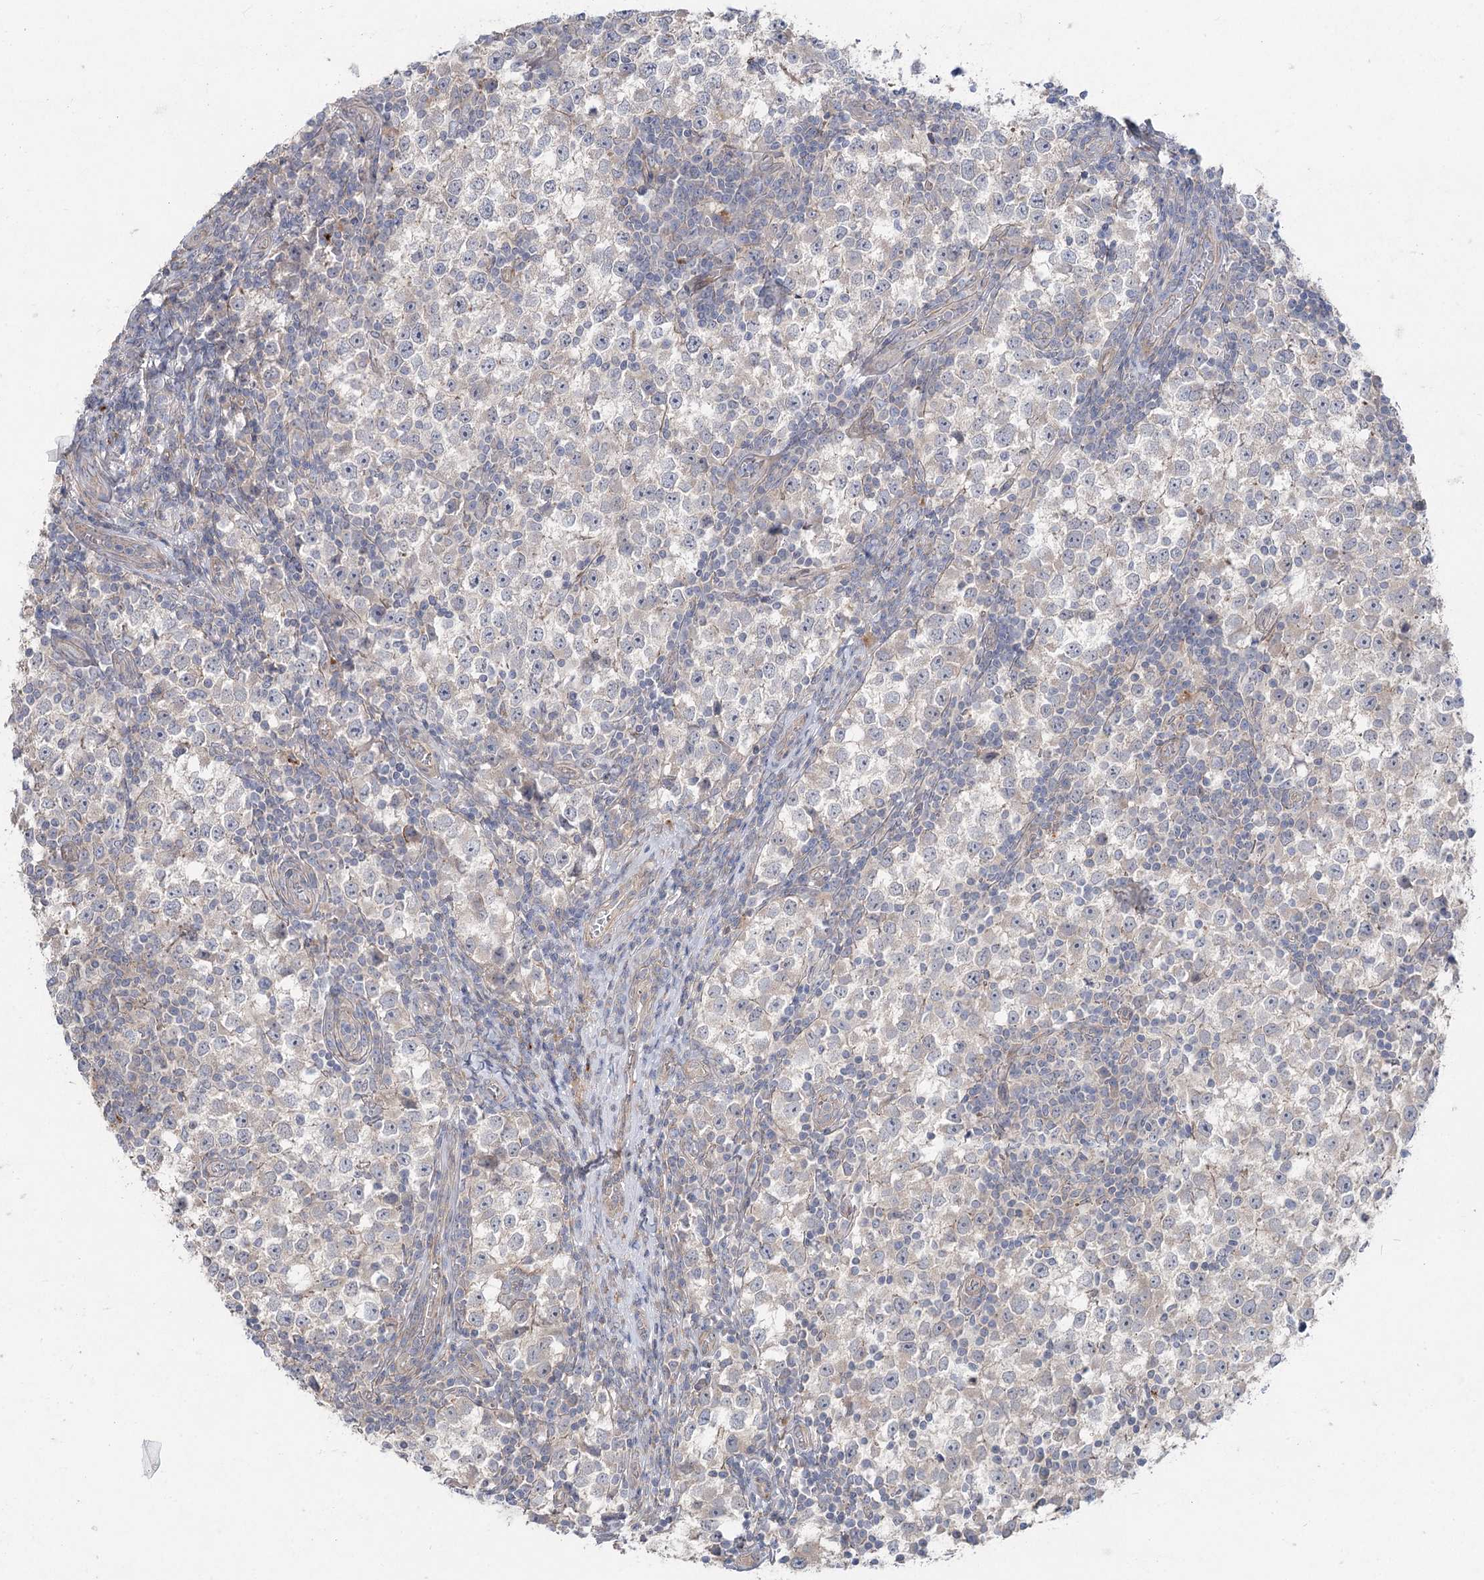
{"staining": {"intensity": "negative", "quantity": "none", "location": "none"}, "tissue": "testis cancer", "cell_type": "Tumor cells", "image_type": "cancer", "snomed": [{"axis": "morphology", "description": "Seminoma, NOS"}, {"axis": "topography", "description": "Testis"}], "caption": "This histopathology image is of testis cancer stained with immunohistochemistry (IHC) to label a protein in brown with the nuclei are counter-stained blue. There is no staining in tumor cells. (Brightfield microscopy of DAB (3,3'-diaminobenzidine) immunohistochemistry at high magnification).", "gene": "SCN11A", "patient": {"sex": "male", "age": 65}}